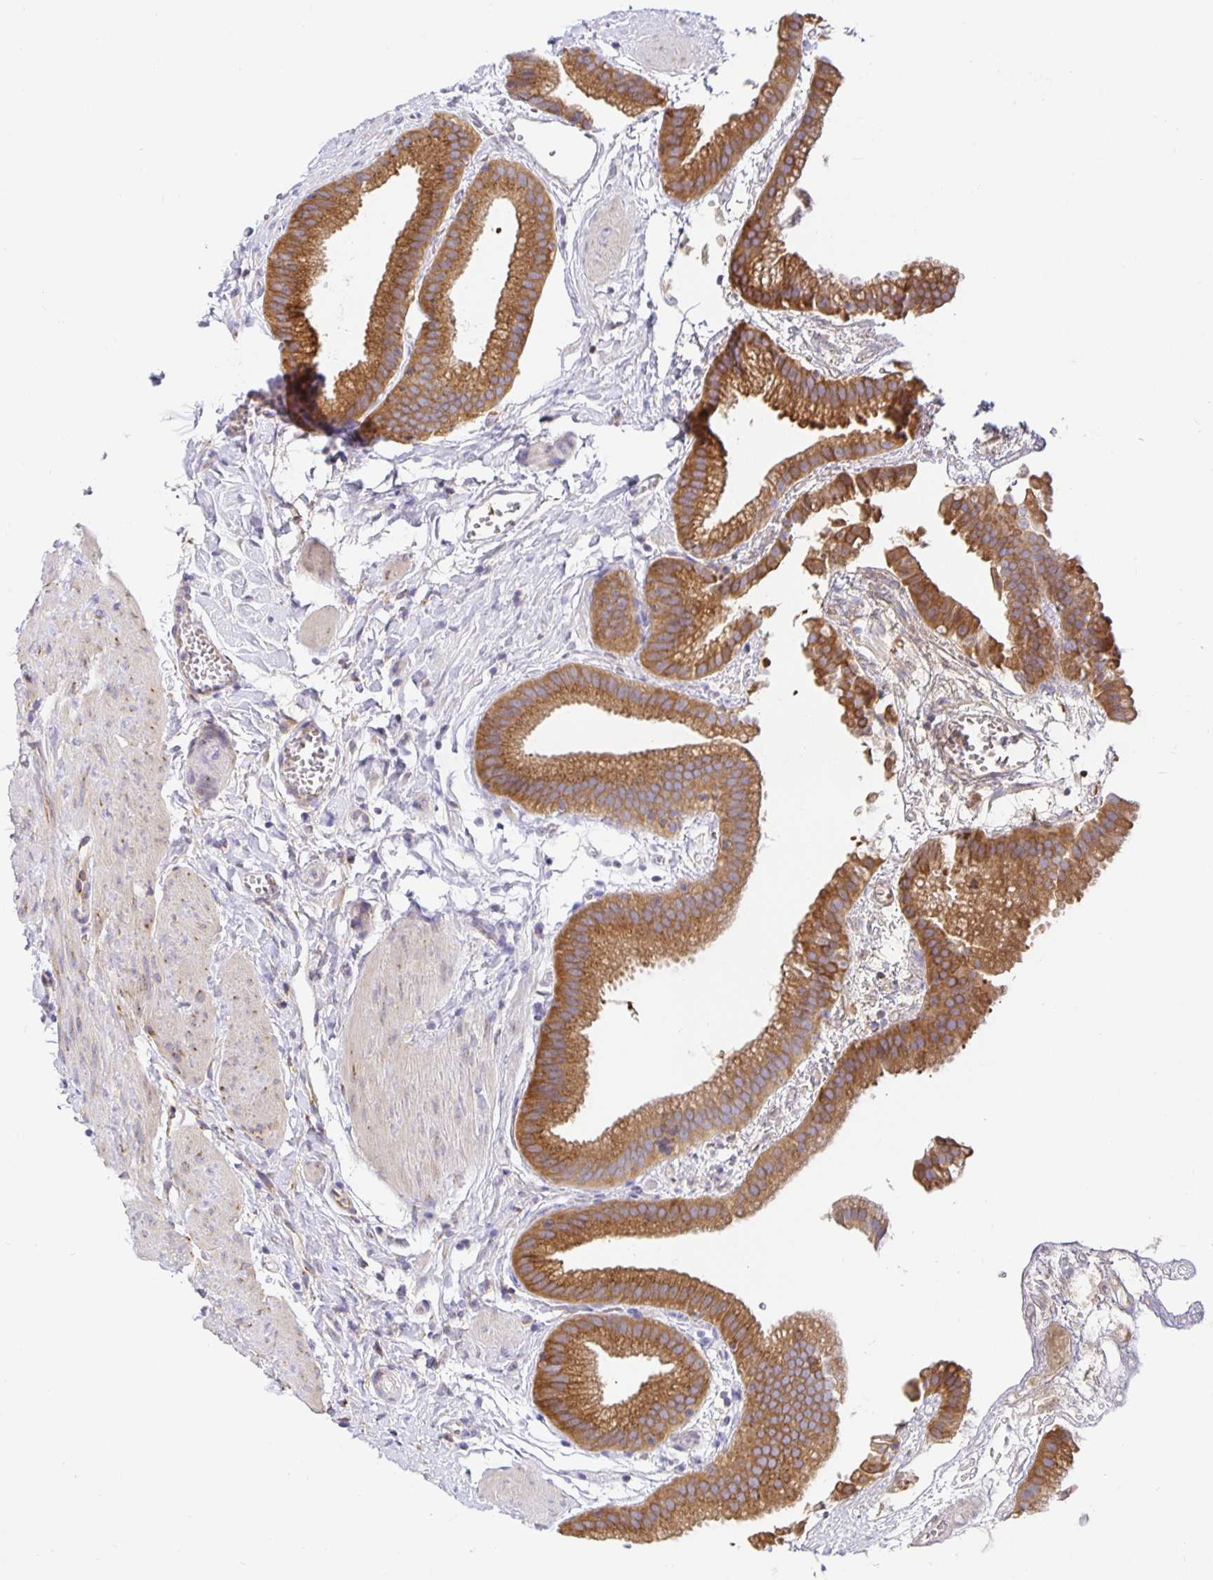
{"staining": {"intensity": "moderate", "quantity": ">75%", "location": "cytoplasmic/membranous"}, "tissue": "gallbladder", "cell_type": "Glandular cells", "image_type": "normal", "snomed": [{"axis": "morphology", "description": "Normal tissue, NOS"}, {"axis": "topography", "description": "Gallbladder"}], "caption": "The histopathology image demonstrates a brown stain indicating the presence of a protein in the cytoplasmic/membranous of glandular cells in gallbladder.", "gene": "USO1", "patient": {"sex": "female", "age": 63}}